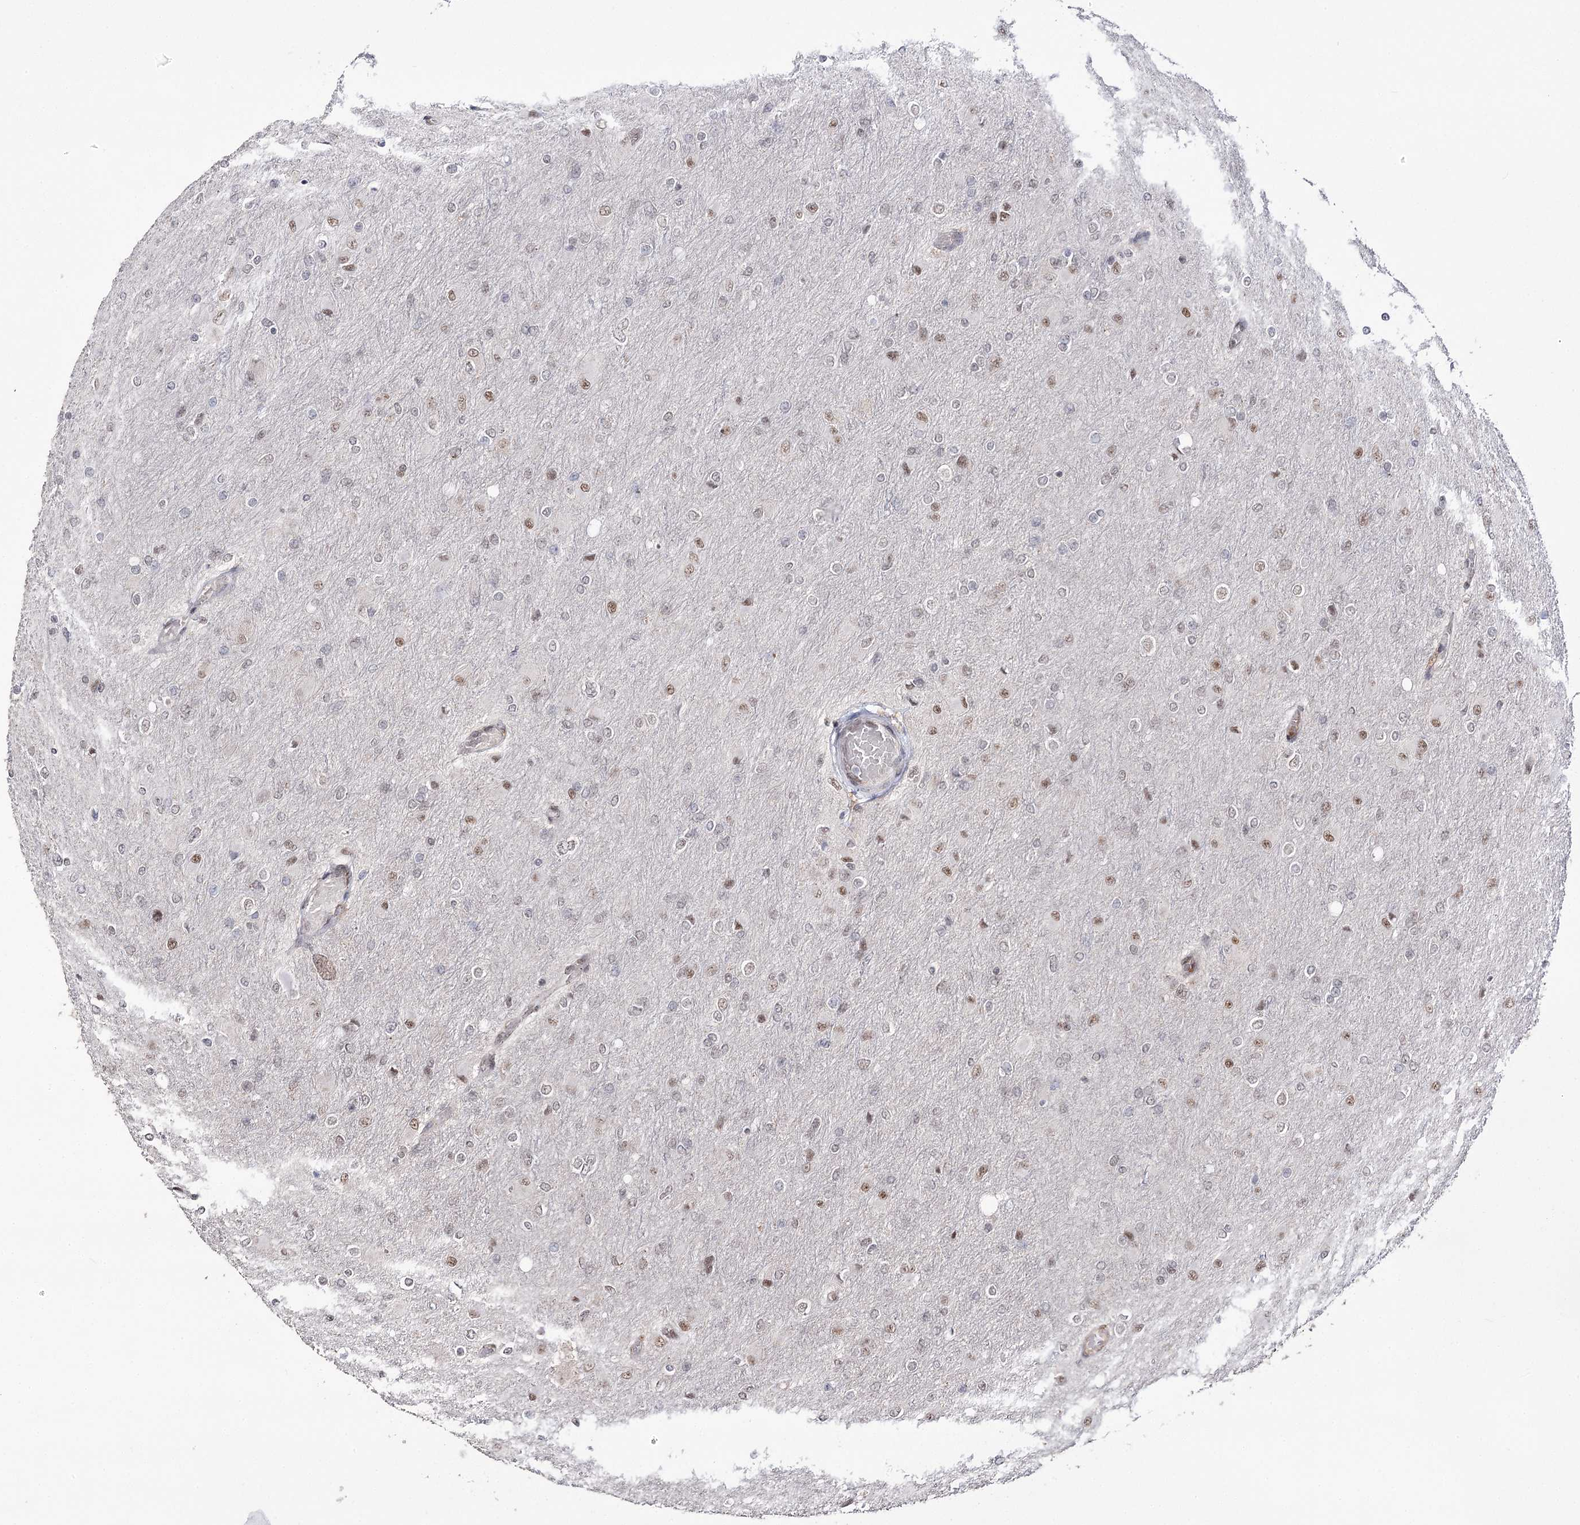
{"staining": {"intensity": "weak", "quantity": "25%-75%", "location": "nuclear"}, "tissue": "glioma", "cell_type": "Tumor cells", "image_type": "cancer", "snomed": [{"axis": "morphology", "description": "Glioma, malignant, High grade"}, {"axis": "topography", "description": "Cerebral cortex"}], "caption": "Immunohistochemistry (IHC) of glioma shows low levels of weak nuclear staining in approximately 25%-75% of tumor cells.", "gene": "VGLL4", "patient": {"sex": "female", "age": 36}}